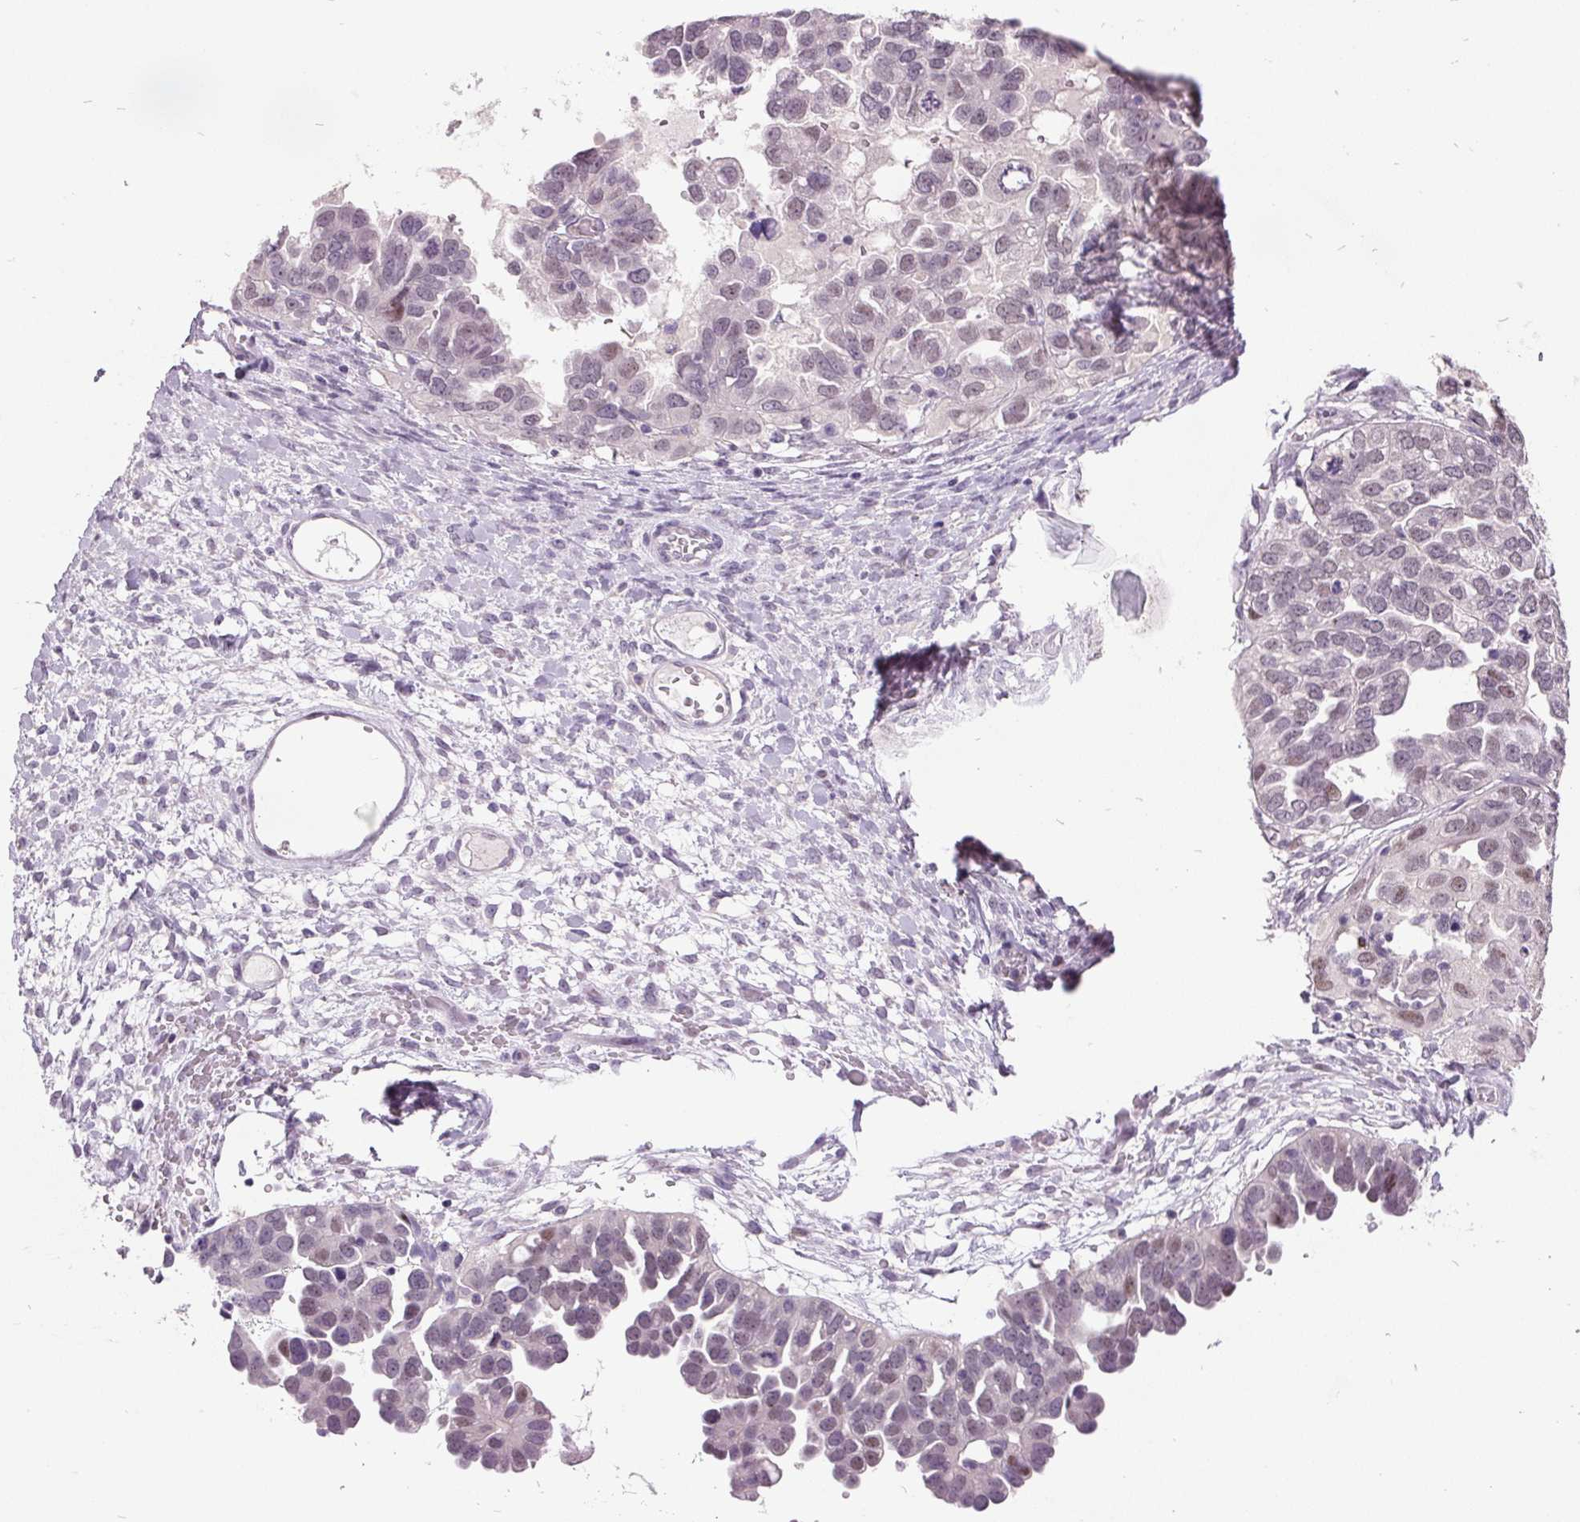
{"staining": {"intensity": "weak", "quantity": "<25%", "location": "nuclear"}, "tissue": "ovarian cancer", "cell_type": "Tumor cells", "image_type": "cancer", "snomed": [{"axis": "morphology", "description": "Cystadenocarcinoma, serous, NOS"}, {"axis": "topography", "description": "Ovary"}], "caption": "The histopathology image reveals no significant staining in tumor cells of ovarian cancer.", "gene": "C2orf16", "patient": {"sex": "female", "age": 53}}